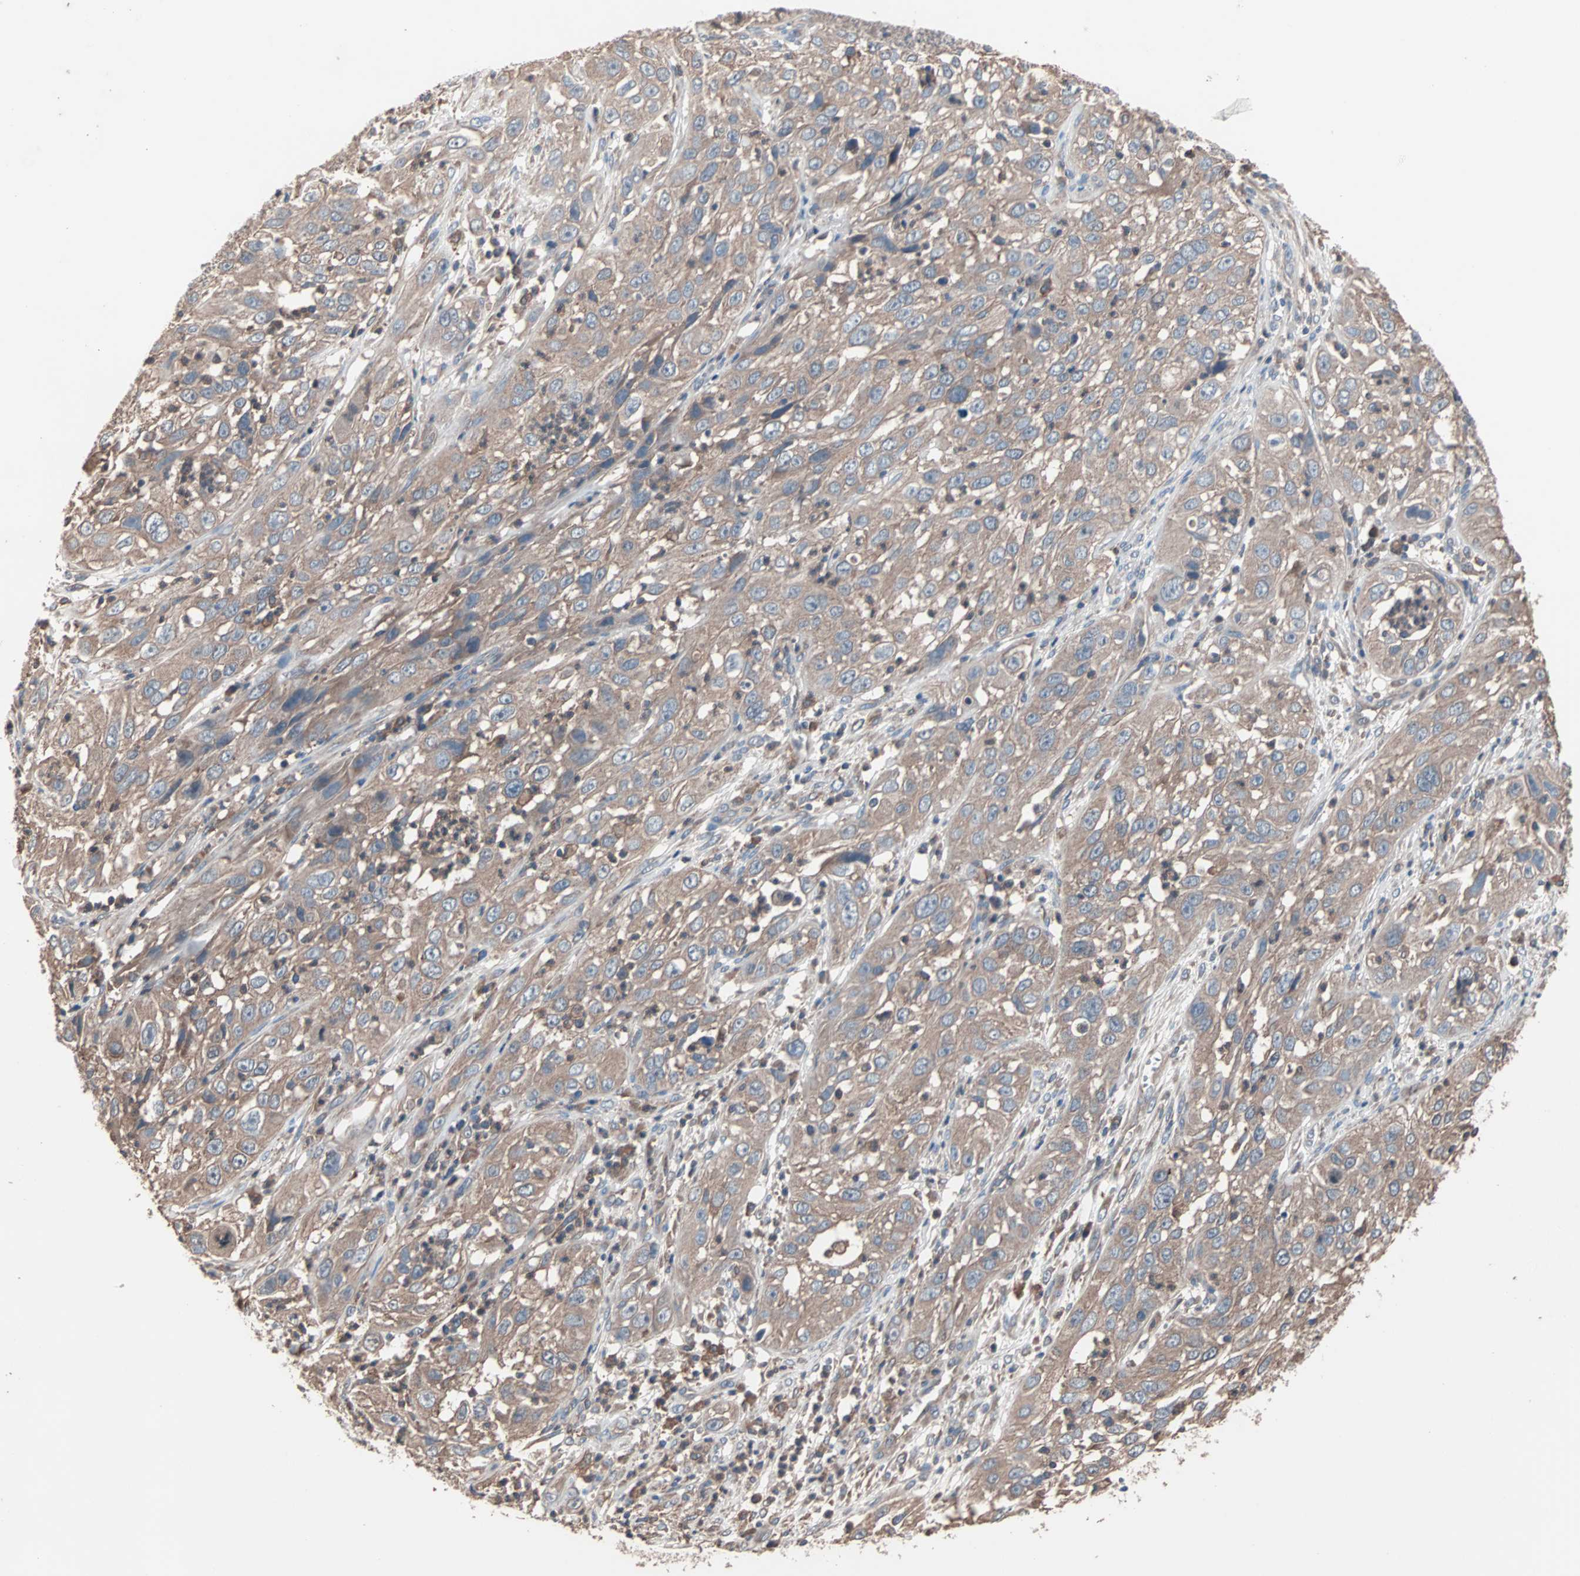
{"staining": {"intensity": "moderate", "quantity": ">75%", "location": "cytoplasmic/membranous"}, "tissue": "cervical cancer", "cell_type": "Tumor cells", "image_type": "cancer", "snomed": [{"axis": "morphology", "description": "Squamous cell carcinoma, NOS"}, {"axis": "topography", "description": "Cervix"}], "caption": "Squamous cell carcinoma (cervical) stained with DAB immunohistochemistry shows medium levels of moderate cytoplasmic/membranous expression in approximately >75% of tumor cells. The staining is performed using DAB brown chromogen to label protein expression. The nuclei are counter-stained blue using hematoxylin.", "gene": "ATG7", "patient": {"sex": "female", "age": 32}}